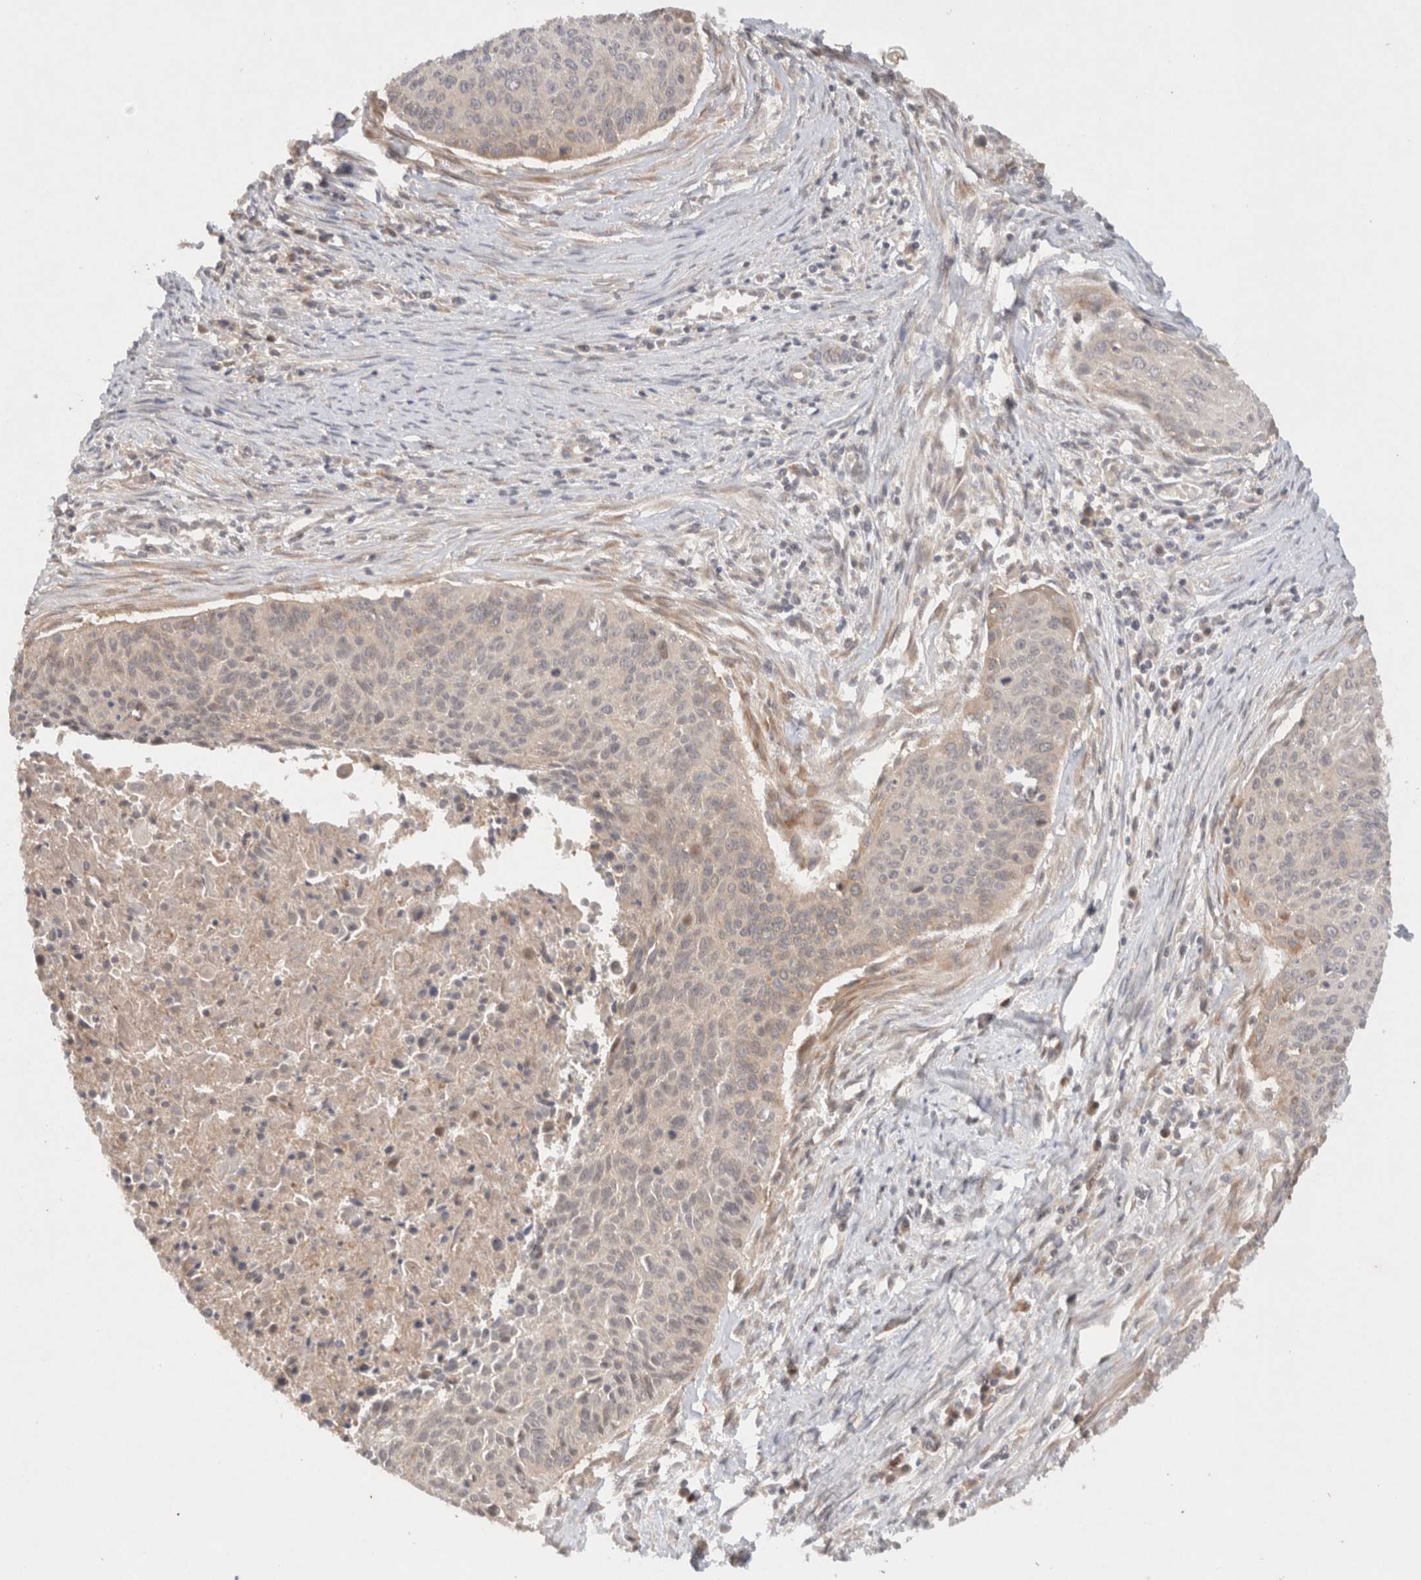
{"staining": {"intensity": "weak", "quantity": "25%-75%", "location": "cytoplasmic/membranous"}, "tissue": "cervical cancer", "cell_type": "Tumor cells", "image_type": "cancer", "snomed": [{"axis": "morphology", "description": "Squamous cell carcinoma, NOS"}, {"axis": "topography", "description": "Cervix"}], "caption": "The immunohistochemical stain shows weak cytoplasmic/membranous expression in tumor cells of cervical squamous cell carcinoma tissue. (brown staining indicates protein expression, while blue staining denotes nuclei).", "gene": "KLHL20", "patient": {"sex": "female", "age": 55}}